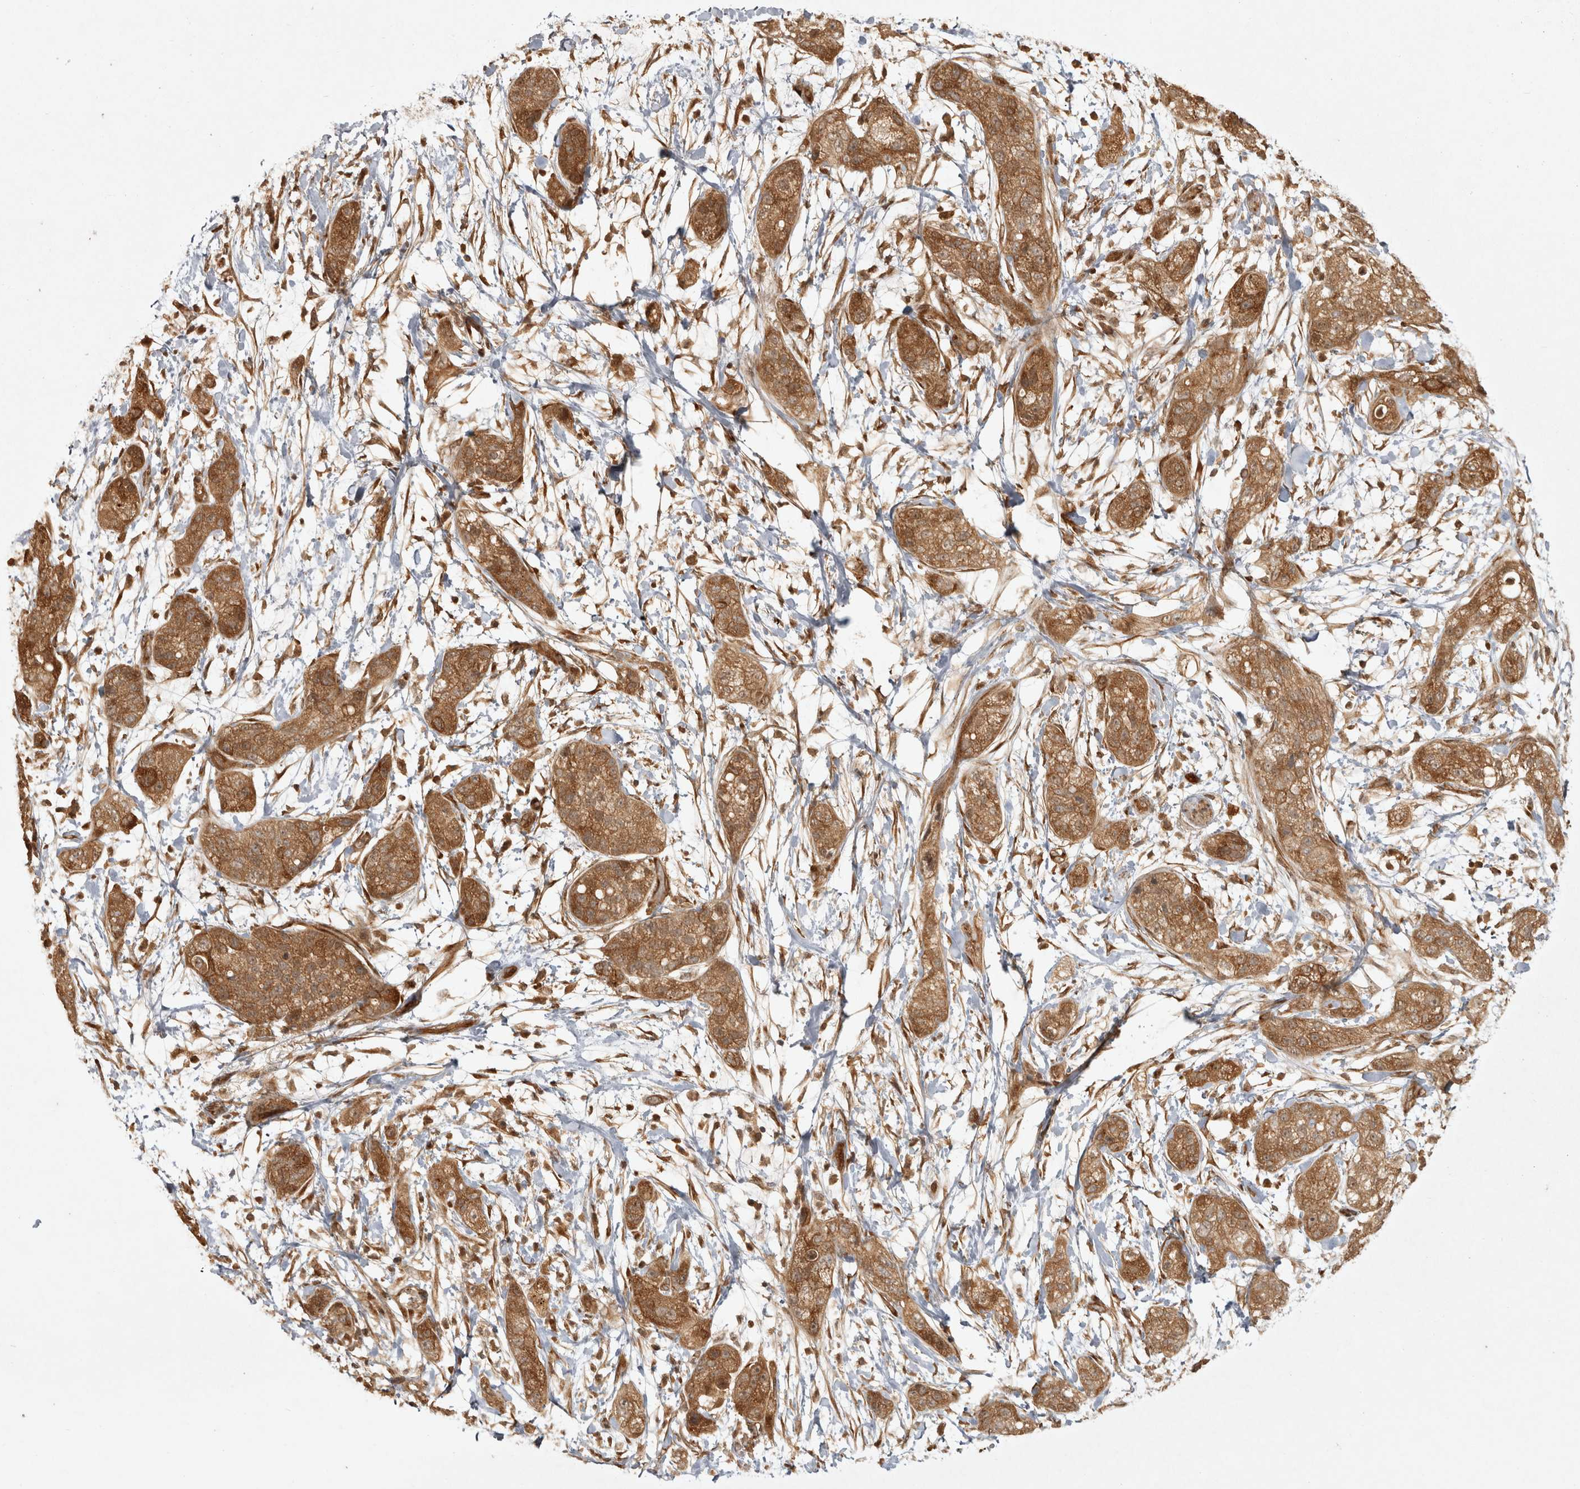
{"staining": {"intensity": "moderate", "quantity": ">75%", "location": "cytoplasmic/membranous"}, "tissue": "pancreatic cancer", "cell_type": "Tumor cells", "image_type": "cancer", "snomed": [{"axis": "morphology", "description": "Adenocarcinoma, NOS"}, {"axis": "topography", "description": "Pancreas"}], "caption": "Immunohistochemistry micrograph of adenocarcinoma (pancreatic) stained for a protein (brown), which shows medium levels of moderate cytoplasmic/membranous staining in approximately >75% of tumor cells.", "gene": "CAMSAP2", "patient": {"sex": "female", "age": 78}}